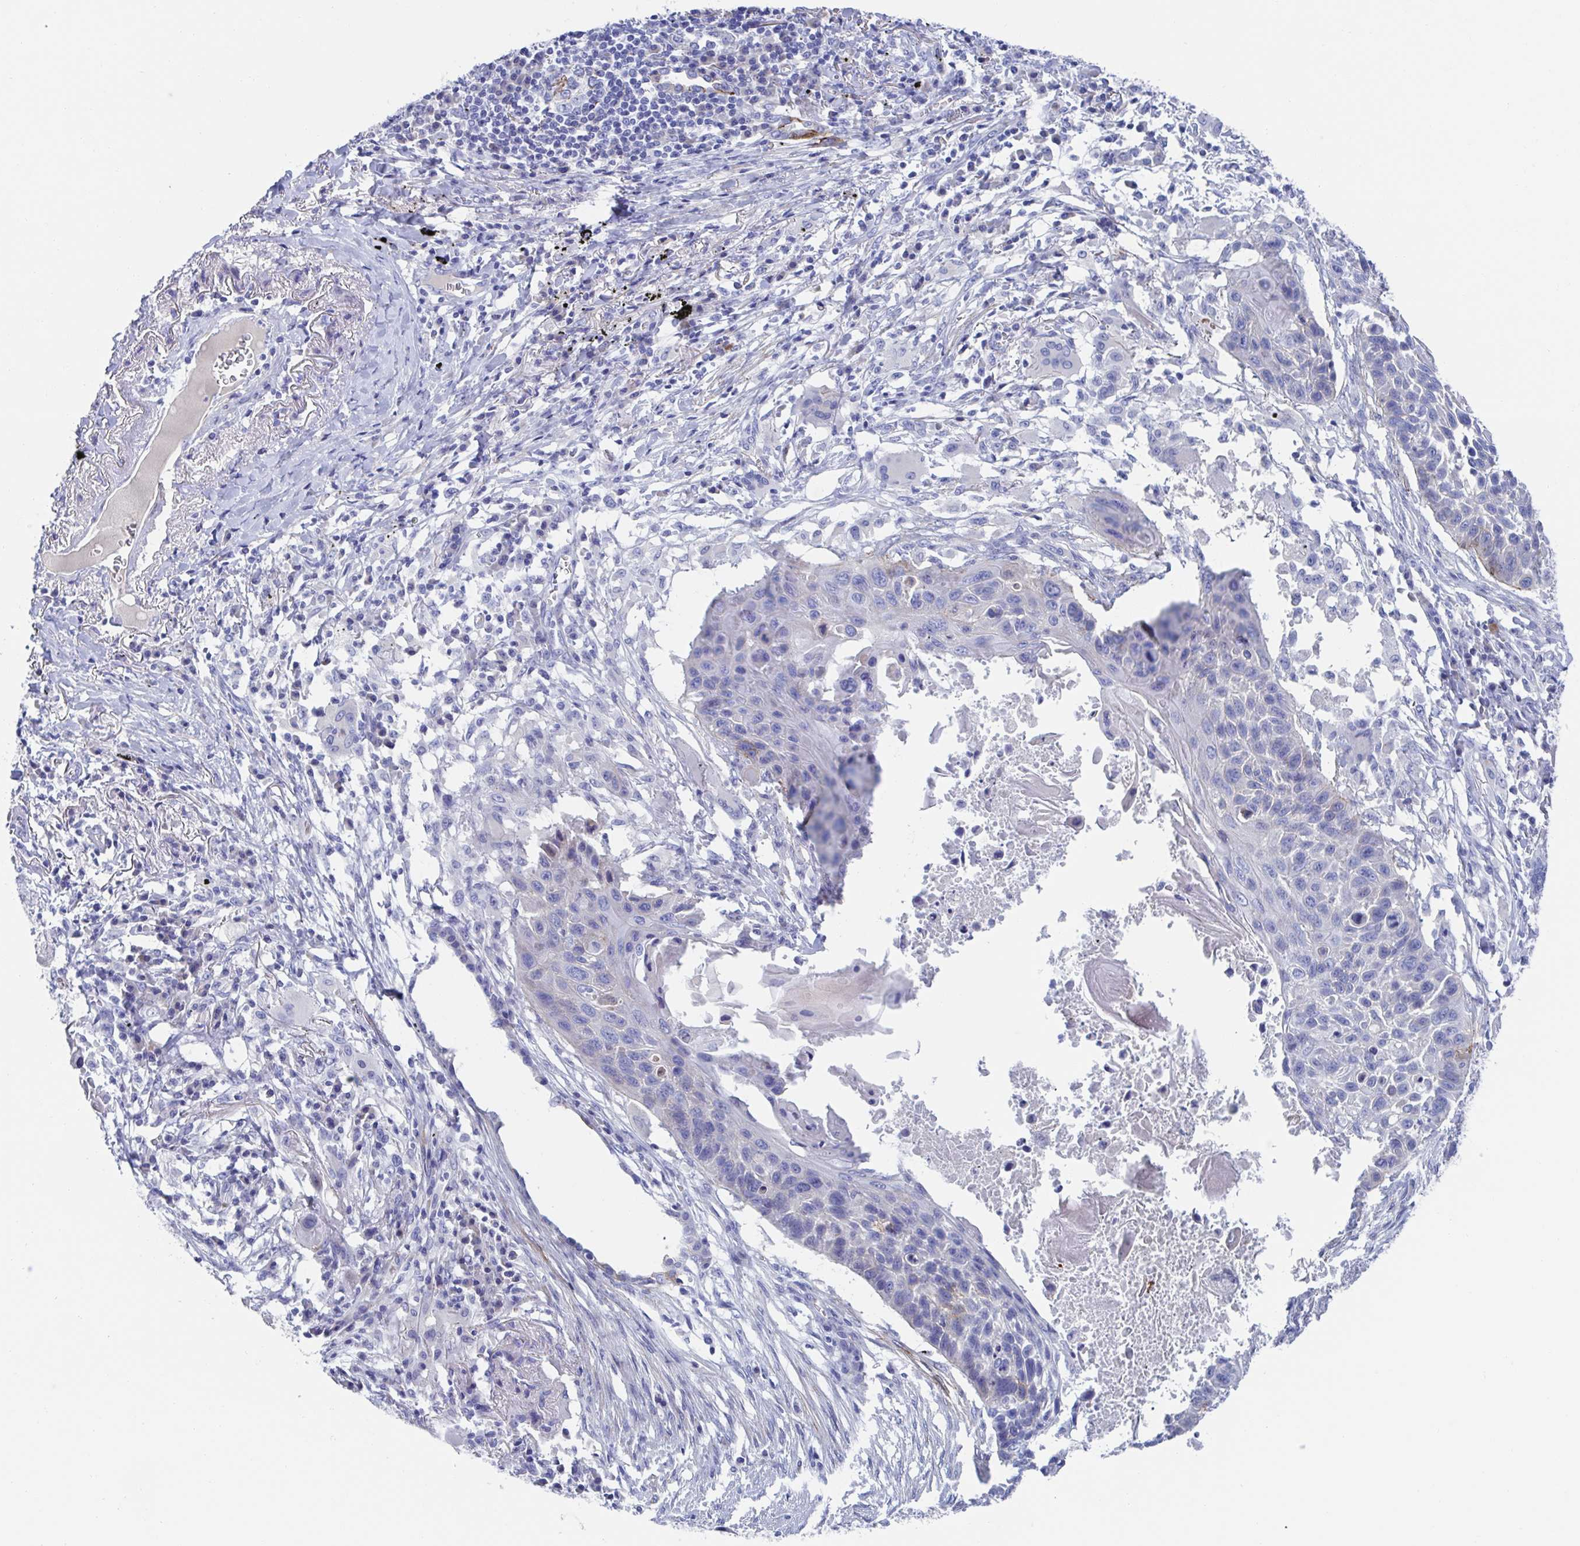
{"staining": {"intensity": "negative", "quantity": "none", "location": "none"}, "tissue": "lung cancer", "cell_type": "Tumor cells", "image_type": "cancer", "snomed": [{"axis": "morphology", "description": "Squamous cell carcinoma, NOS"}, {"axis": "topography", "description": "Lung"}], "caption": "Human lung cancer stained for a protein using immunohistochemistry demonstrates no positivity in tumor cells.", "gene": "CDH2", "patient": {"sex": "male", "age": 78}}